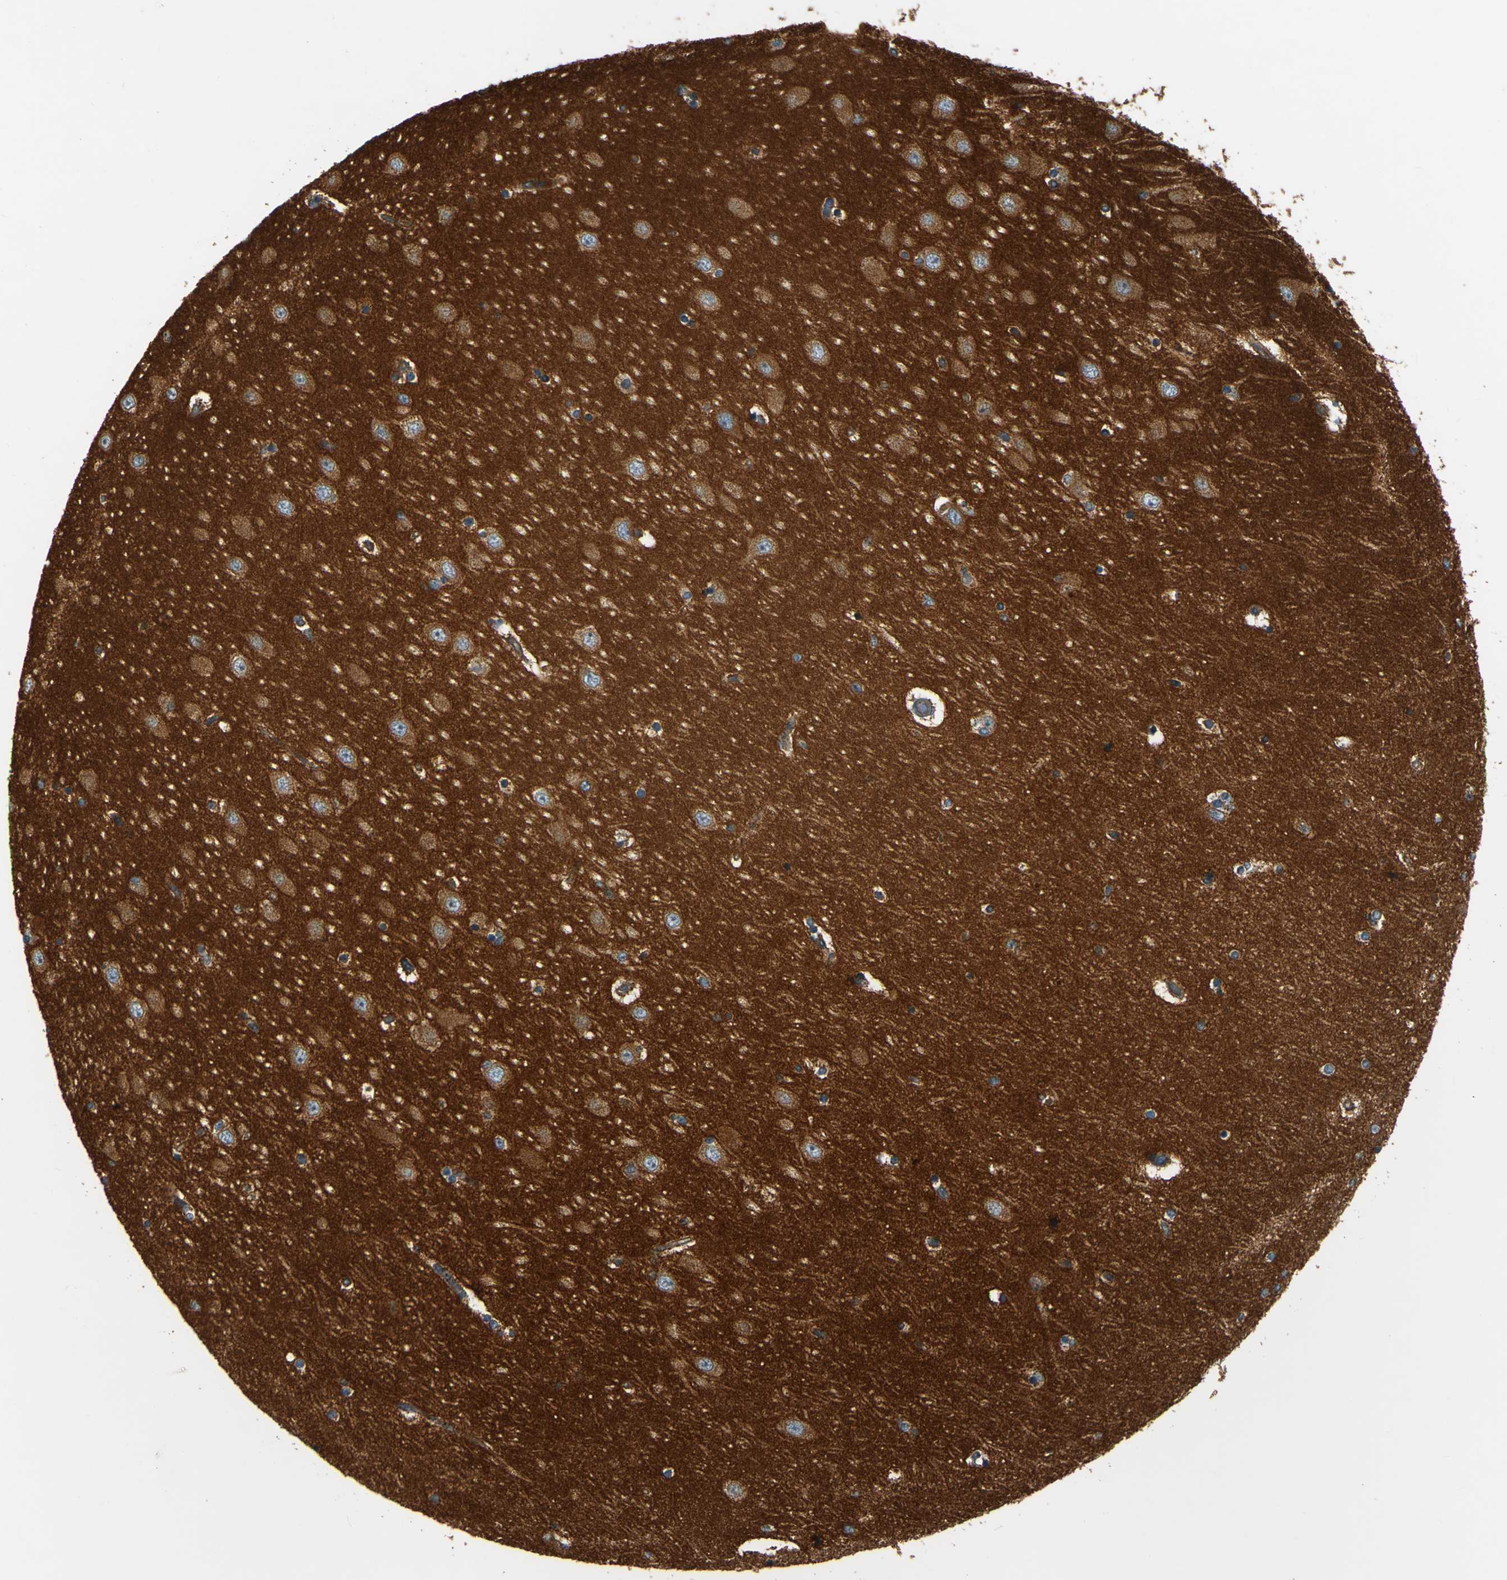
{"staining": {"intensity": "weak", "quantity": "<25%", "location": "cytoplasmic/membranous"}, "tissue": "hippocampus", "cell_type": "Glial cells", "image_type": "normal", "snomed": [{"axis": "morphology", "description": "Normal tissue, NOS"}, {"axis": "topography", "description": "Hippocampus"}], "caption": "Immunohistochemistry (IHC) of unremarkable human hippocampus displays no expression in glial cells. Brightfield microscopy of IHC stained with DAB (3,3'-diaminobenzidine) (brown) and hematoxylin (blue), captured at high magnification.", "gene": "DNAJC5", "patient": {"sex": "female", "age": 54}}